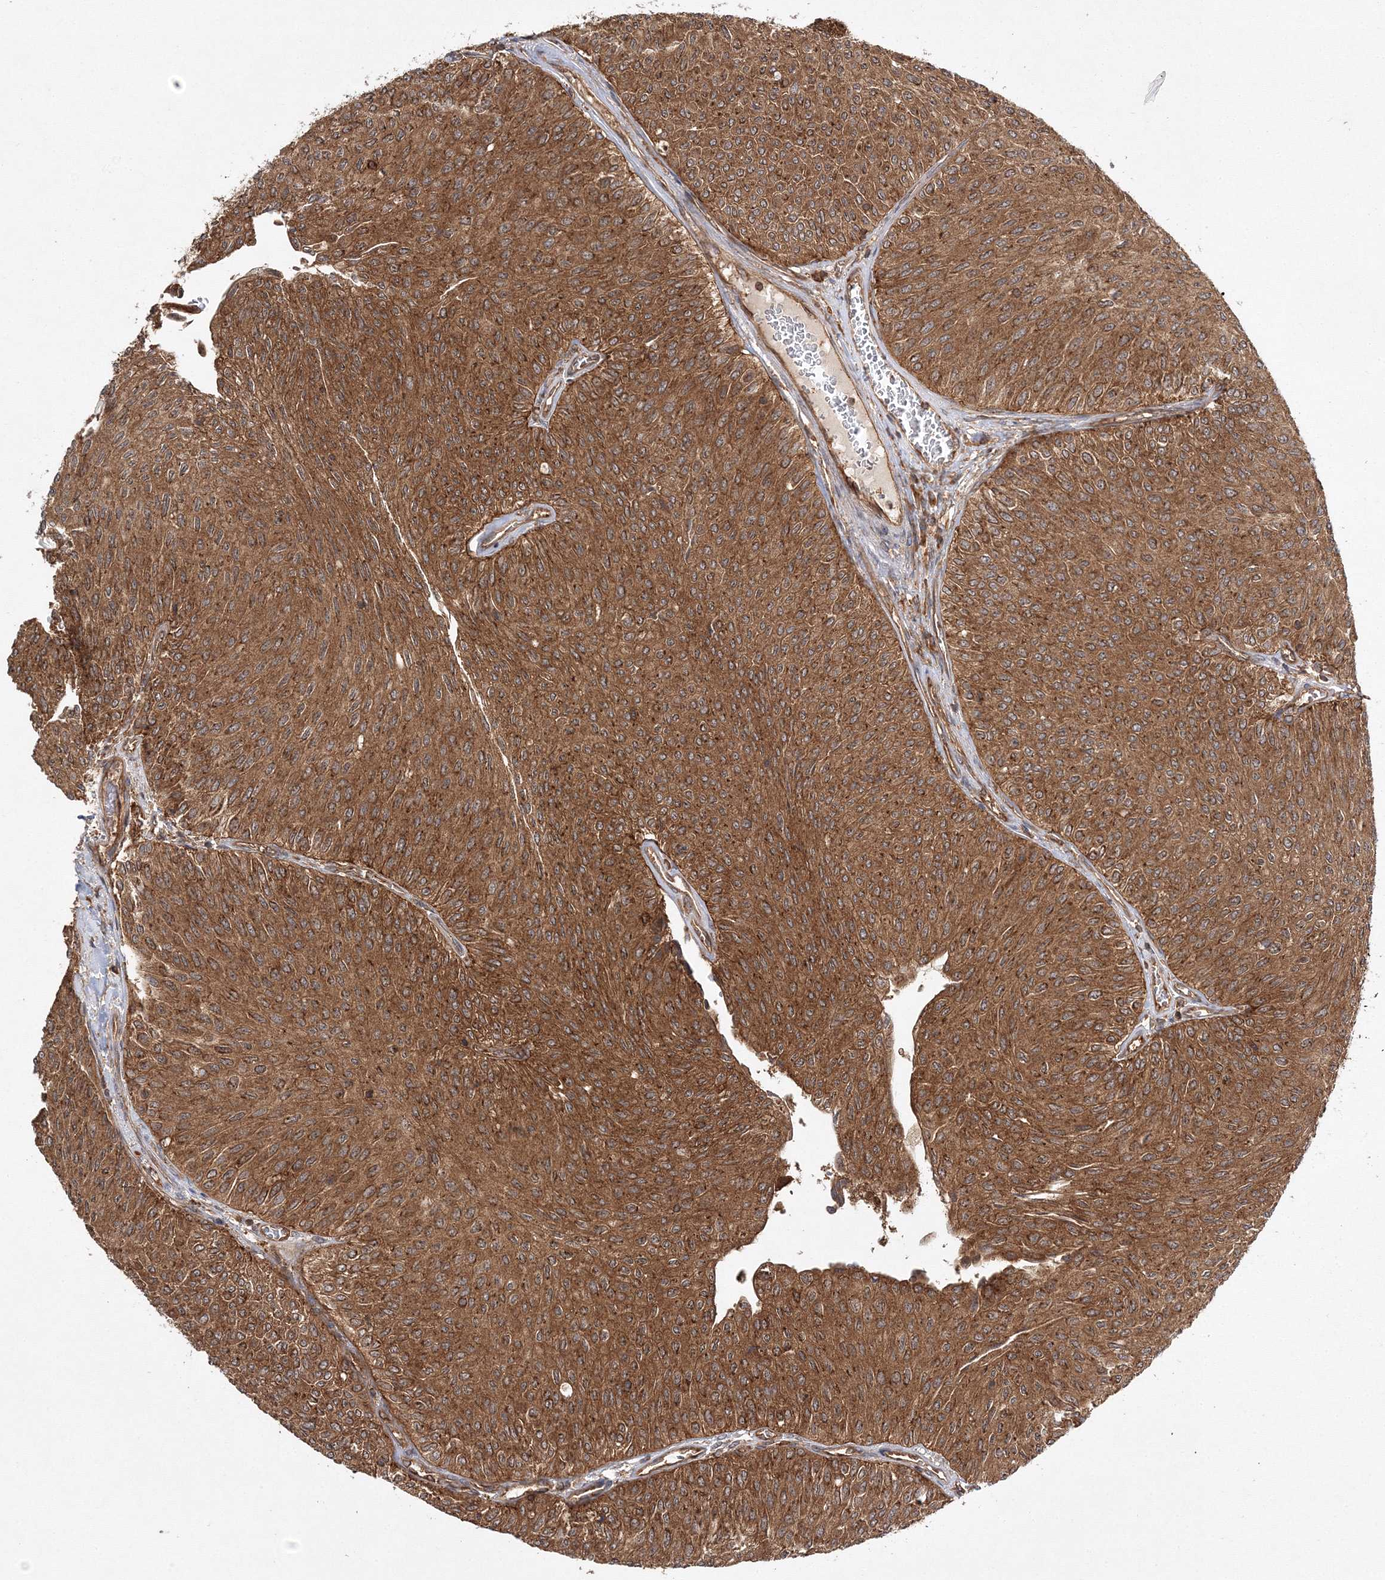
{"staining": {"intensity": "strong", "quantity": ">75%", "location": "cytoplasmic/membranous"}, "tissue": "urothelial cancer", "cell_type": "Tumor cells", "image_type": "cancer", "snomed": [{"axis": "morphology", "description": "Urothelial carcinoma, Low grade"}, {"axis": "topography", "description": "Urinary bladder"}], "caption": "A high amount of strong cytoplasmic/membranous positivity is appreciated in about >75% of tumor cells in urothelial cancer tissue. The staining was performed using DAB (3,3'-diaminobenzidine) to visualize the protein expression in brown, while the nuclei were stained in blue with hematoxylin (Magnification: 20x).", "gene": "WDR37", "patient": {"sex": "male", "age": 78}}